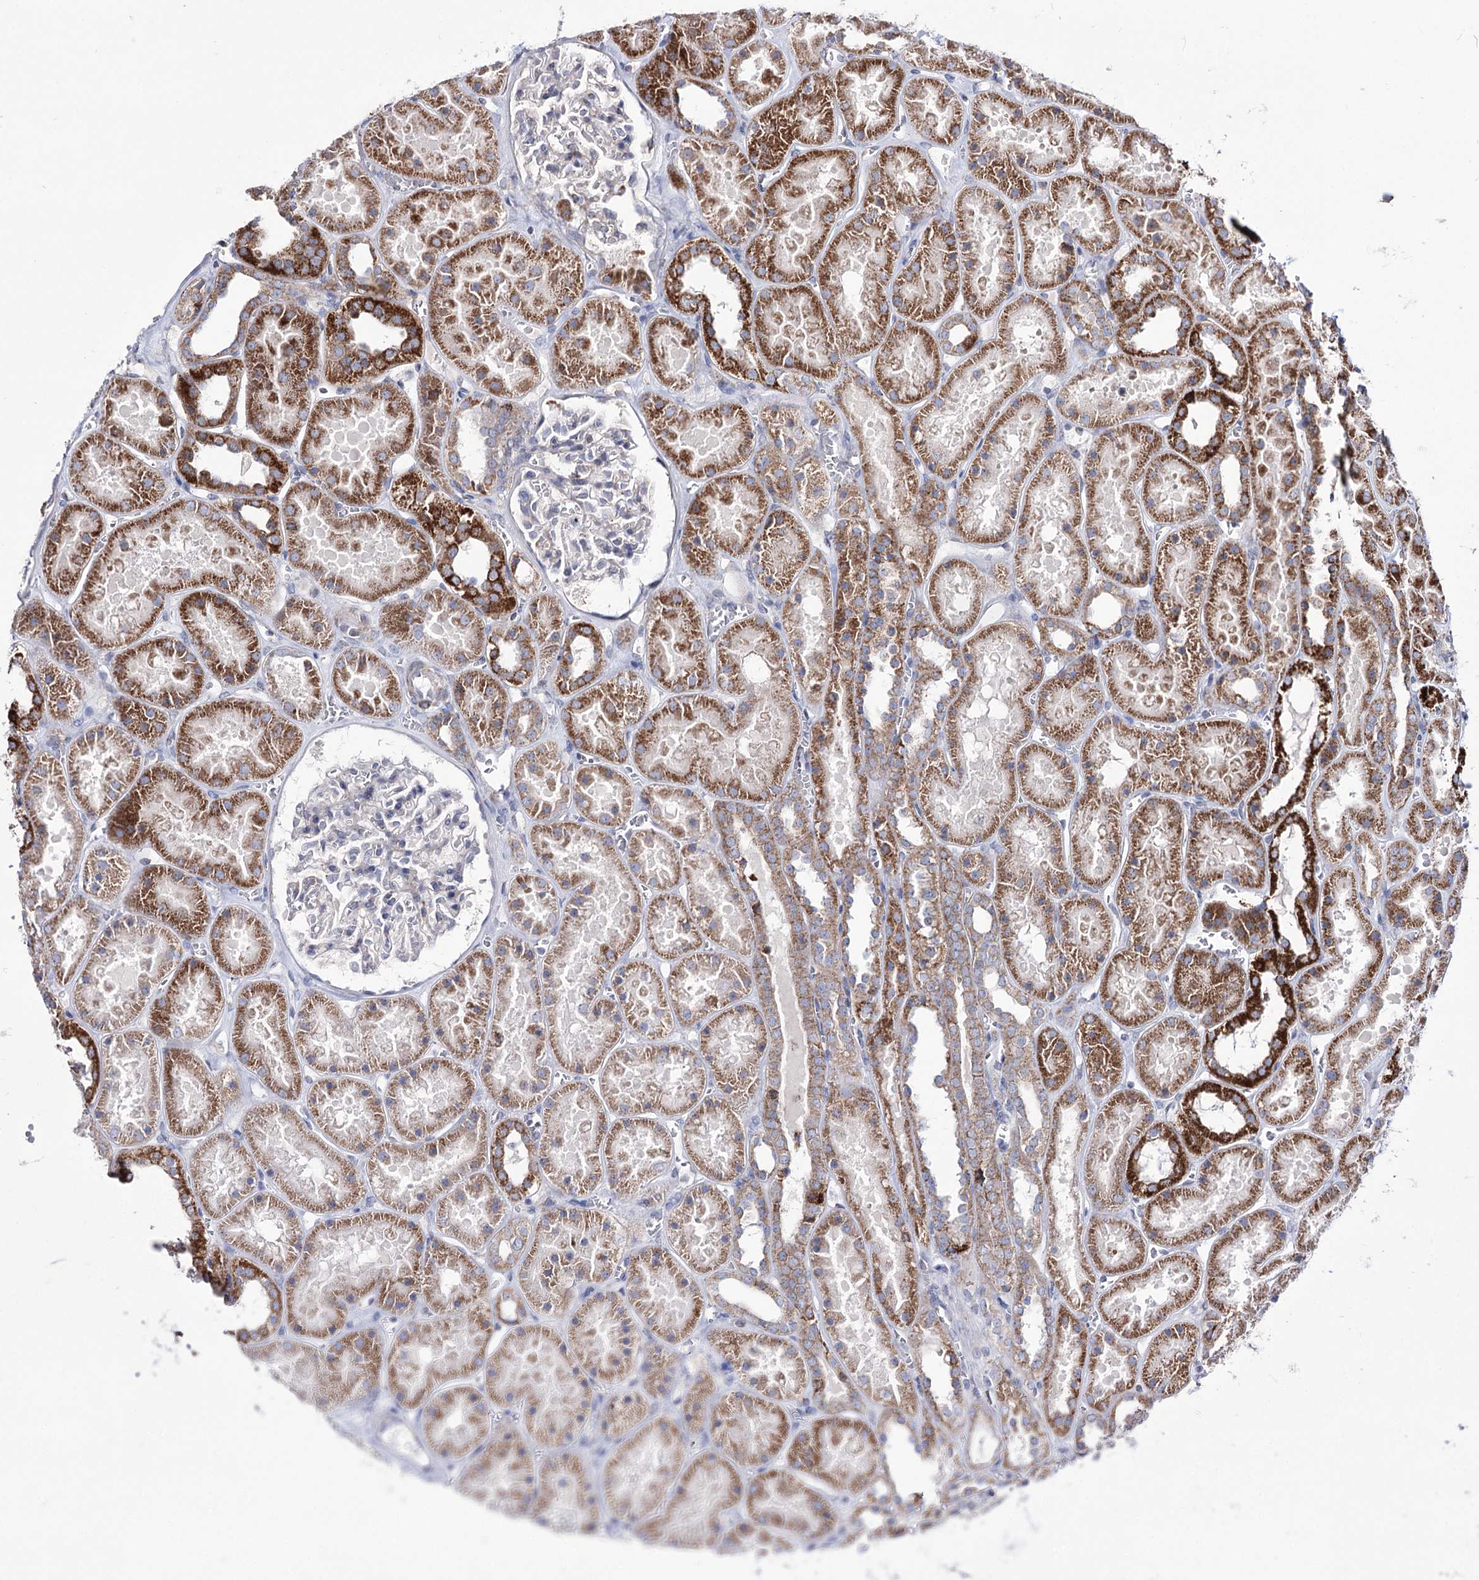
{"staining": {"intensity": "negative", "quantity": "none", "location": "none"}, "tissue": "kidney", "cell_type": "Cells in glomeruli", "image_type": "normal", "snomed": [{"axis": "morphology", "description": "Normal tissue, NOS"}, {"axis": "topography", "description": "Kidney"}], "caption": "Protein analysis of unremarkable kidney shows no significant staining in cells in glomeruli. The staining was performed using DAB (3,3'-diaminobenzidine) to visualize the protein expression in brown, while the nuclei were stained in blue with hematoxylin (Magnification: 20x).", "gene": "OSBPL5", "patient": {"sex": "female", "age": 41}}